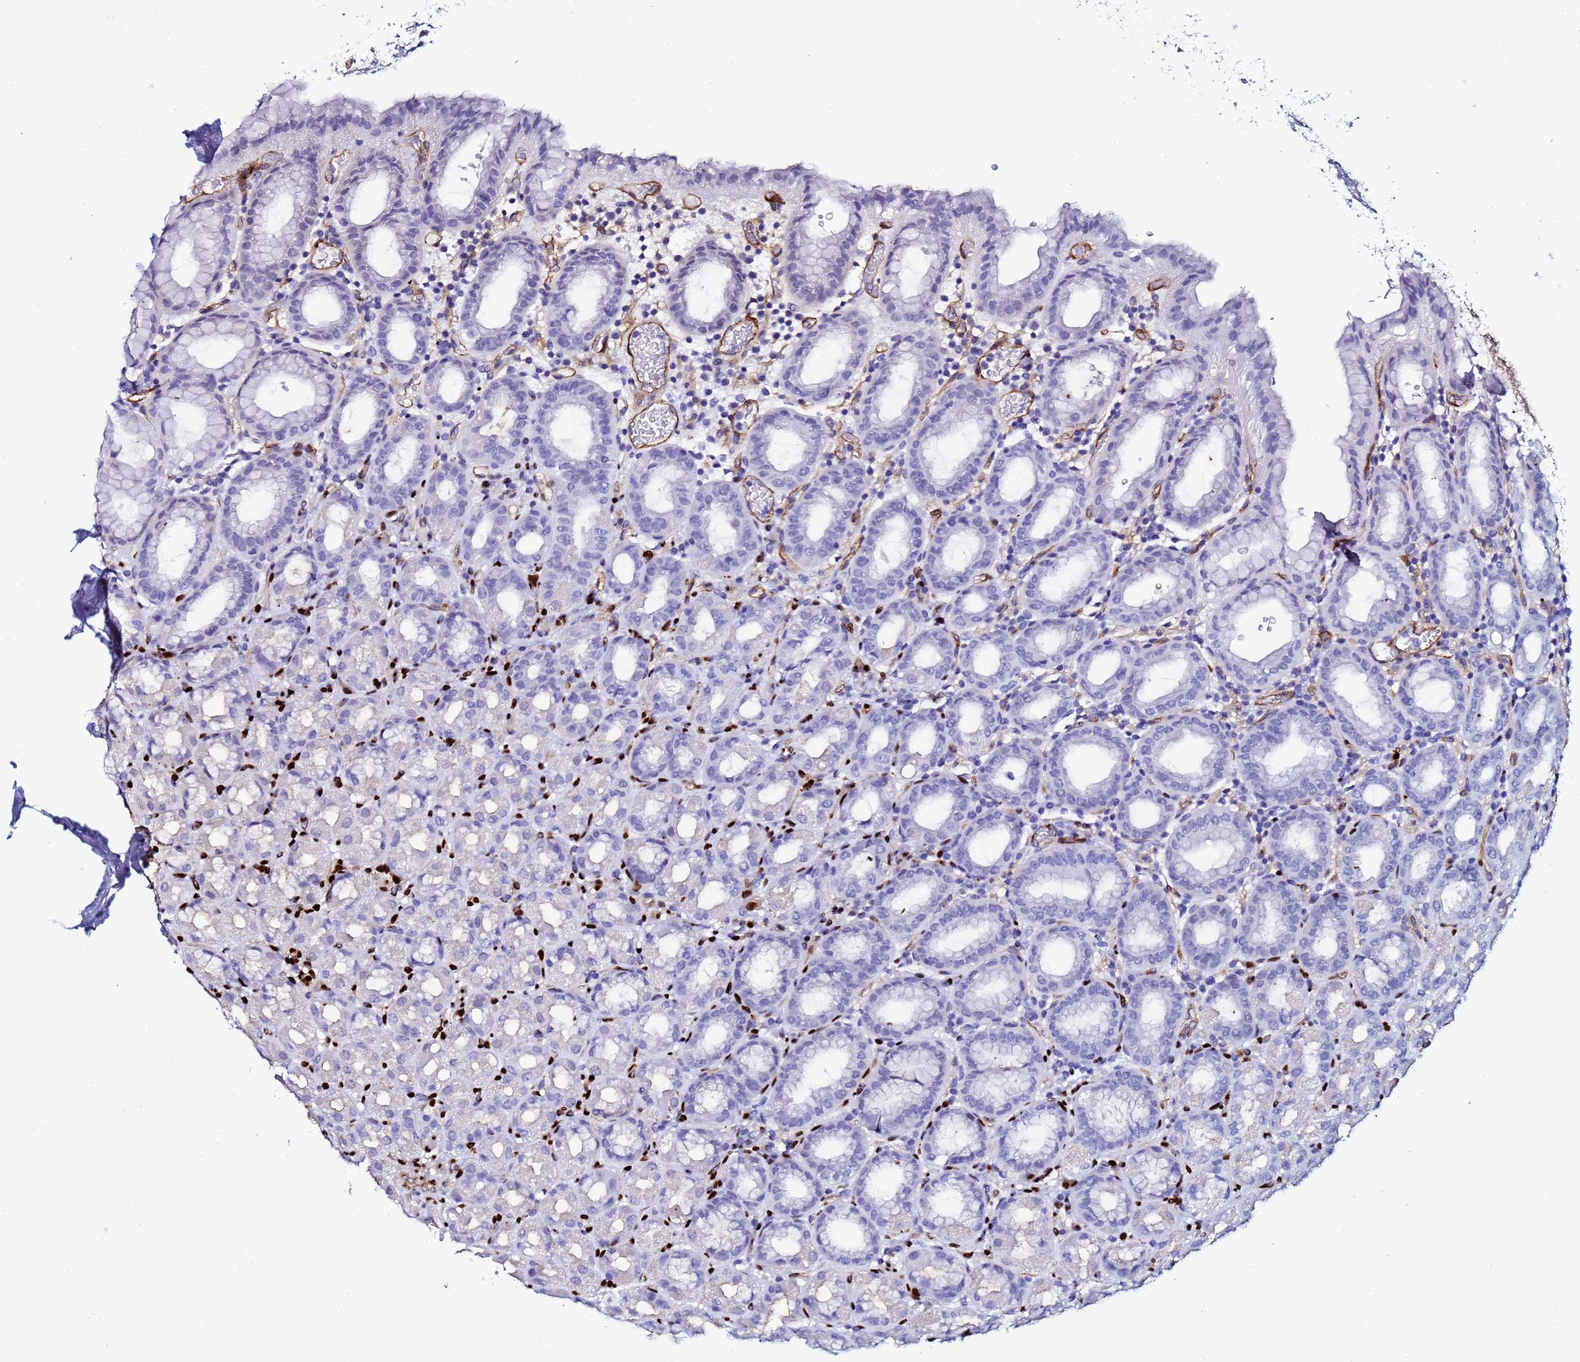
{"staining": {"intensity": "strong", "quantity": "<25%", "location": "nuclear"}, "tissue": "stomach", "cell_type": "Glandular cells", "image_type": "normal", "snomed": [{"axis": "morphology", "description": "Normal tissue, NOS"}, {"axis": "topography", "description": "Stomach, upper"}, {"axis": "topography", "description": "Stomach, lower"}, {"axis": "topography", "description": "Small intestine"}], "caption": "DAB immunohistochemical staining of normal human stomach reveals strong nuclear protein staining in approximately <25% of glandular cells. The staining is performed using DAB (3,3'-diaminobenzidine) brown chromogen to label protein expression. The nuclei are counter-stained blue using hematoxylin.", "gene": "DEFB104A", "patient": {"sex": "male", "age": 68}}